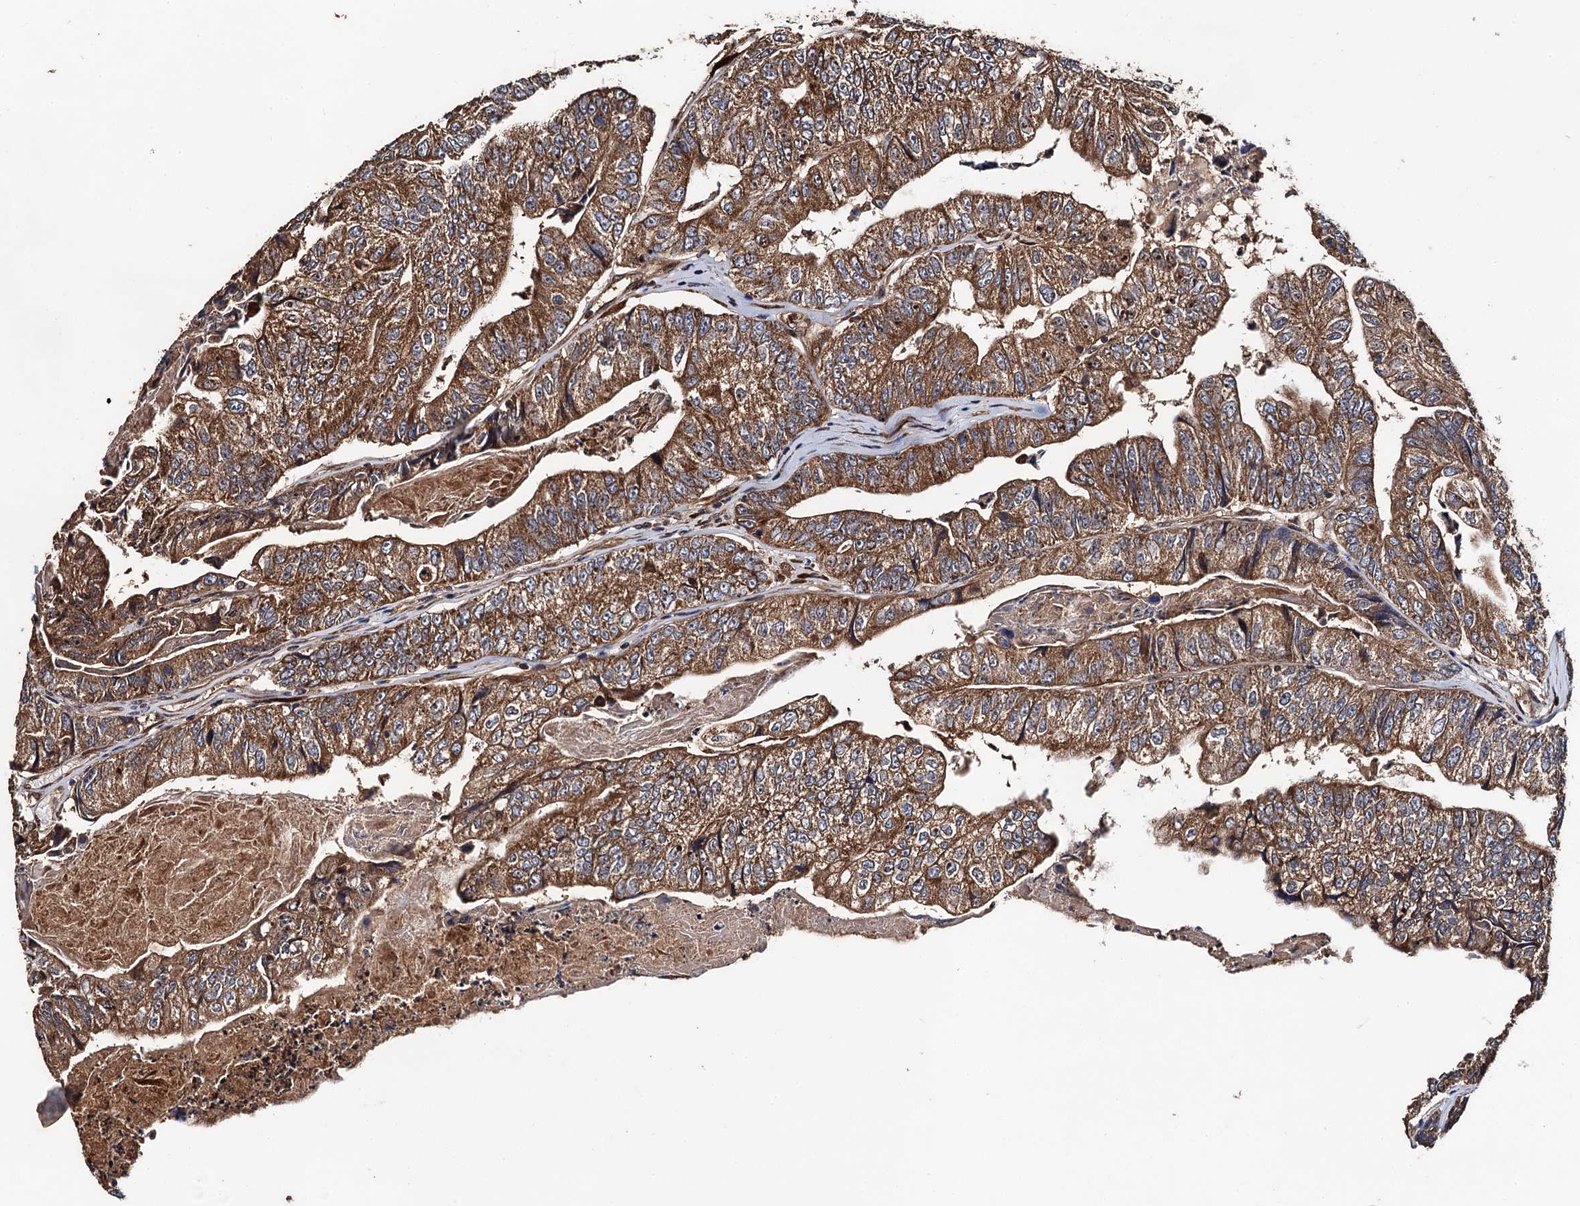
{"staining": {"intensity": "moderate", "quantity": ">75%", "location": "cytoplasmic/membranous"}, "tissue": "colorectal cancer", "cell_type": "Tumor cells", "image_type": "cancer", "snomed": [{"axis": "morphology", "description": "Adenocarcinoma, NOS"}, {"axis": "topography", "description": "Colon"}], "caption": "Immunohistochemistry (IHC) photomicrograph of neoplastic tissue: colorectal adenocarcinoma stained using immunohistochemistry (IHC) exhibits medium levels of moderate protein expression localized specifically in the cytoplasmic/membranous of tumor cells, appearing as a cytoplasmic/membranous brown color.", "gene": "MIER2", "patient": {"sex": "female", "age": 67}}